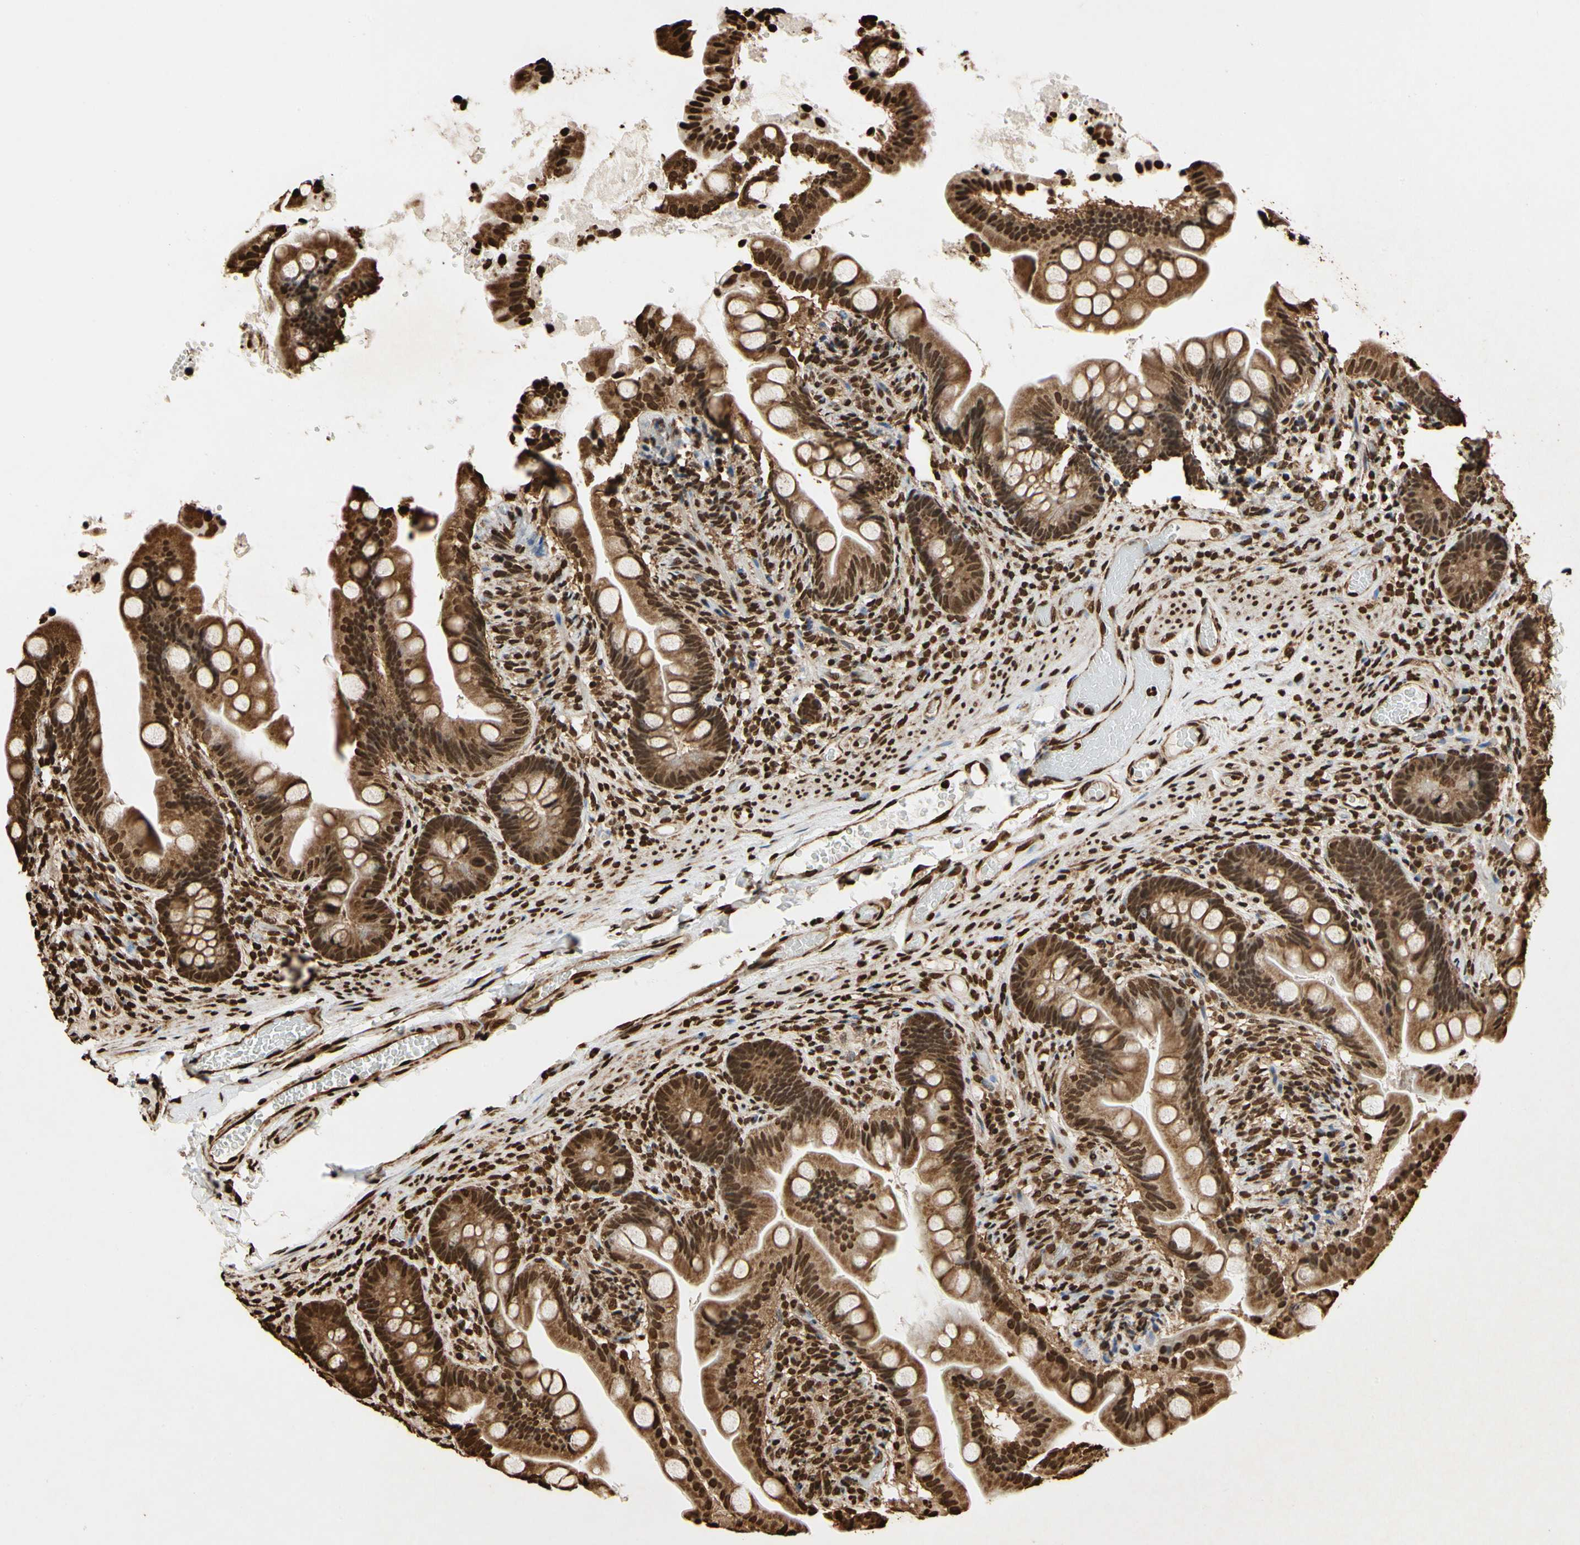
{"staining": {"intensity": "strong", "quantity": ">75%", "location": "cytoplasmic/membranous,nuclear"}, "tissue": "small intestine", "cell_type": "Glandular cells", "image_type": "normal", "snomed": [{"axis": "morphology", "description": "Normal tissue, NOS"}, {"axis": "topography", "description": "Small intestine"}], "caption": "Immunohistochemical staining of normal small intestine reveals high levels of strong cytoplasmic/membranous,nuclear expression in about >75% of glandular cells.", "gene": "HNRNPK", "patient": {"sex": "female", "age": 56}}